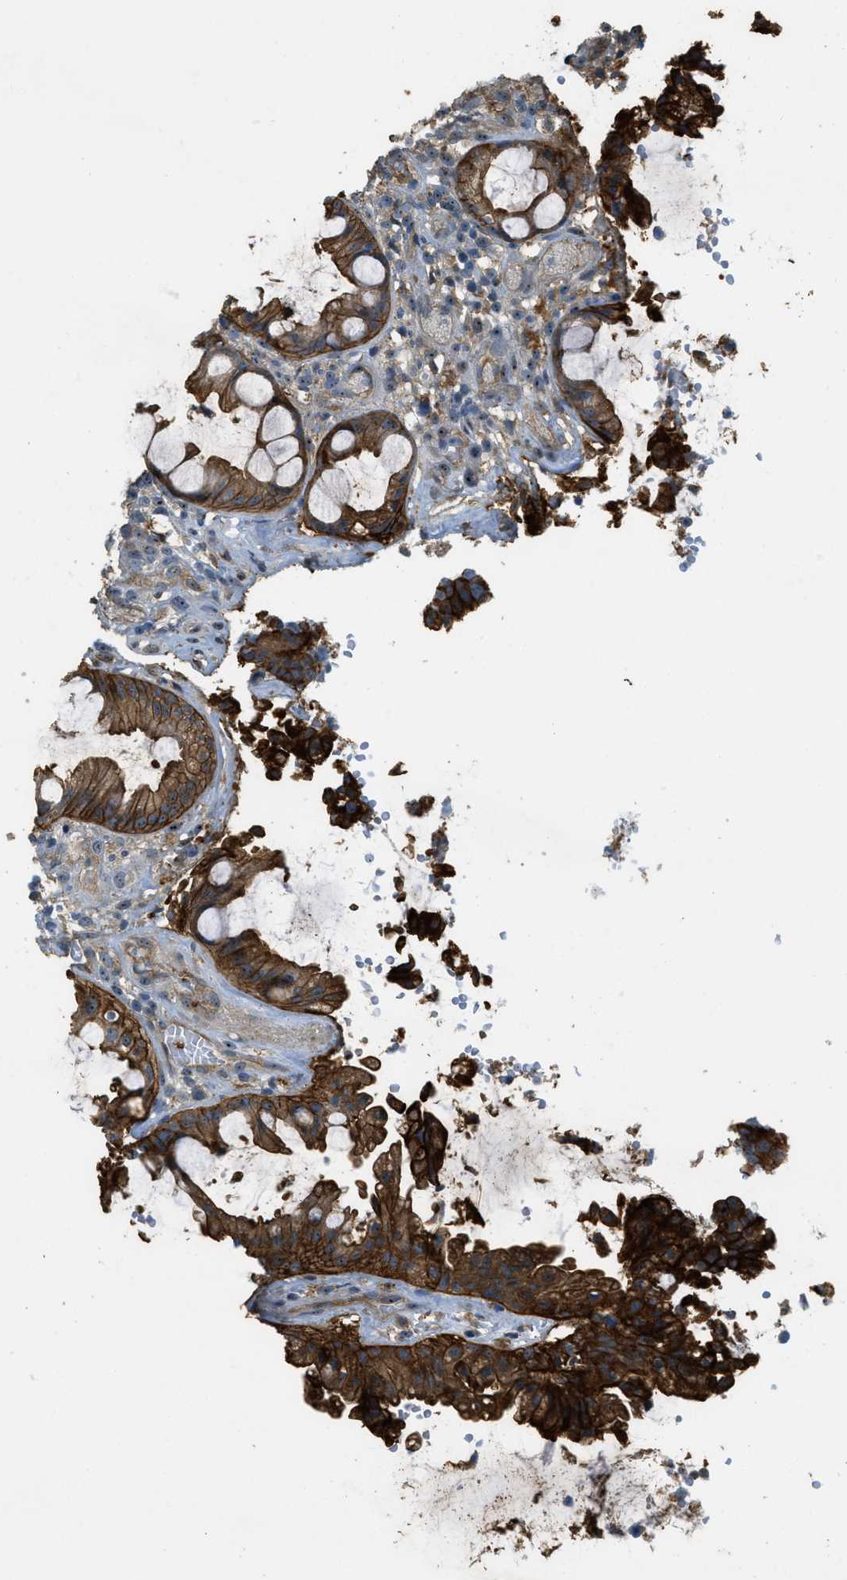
{"staining": {"intensity": "moderate", "quantity": ">75%", "location": "cytoplasmic/membranous,nuclear"}, "tissue": "colorectal cancer", "cell_type": "Tumor cells", "image_type": "cancer", "snomed": [{"axis": "morphology", "description": "Adenocarcinoma, NOS"}, {"axis": "topography", "description": "Colon"}], "caption": "Colorectal cancer (adenocarcinoma) stained with DAB immunohistochemistry (IHC) reveals medium levels of moderate cytoplasmic/membranous and nuclear staining in approximately >75% of tumor cells.", "gene": "OSMR", "patient": {"sex": "female", "age": 57}}